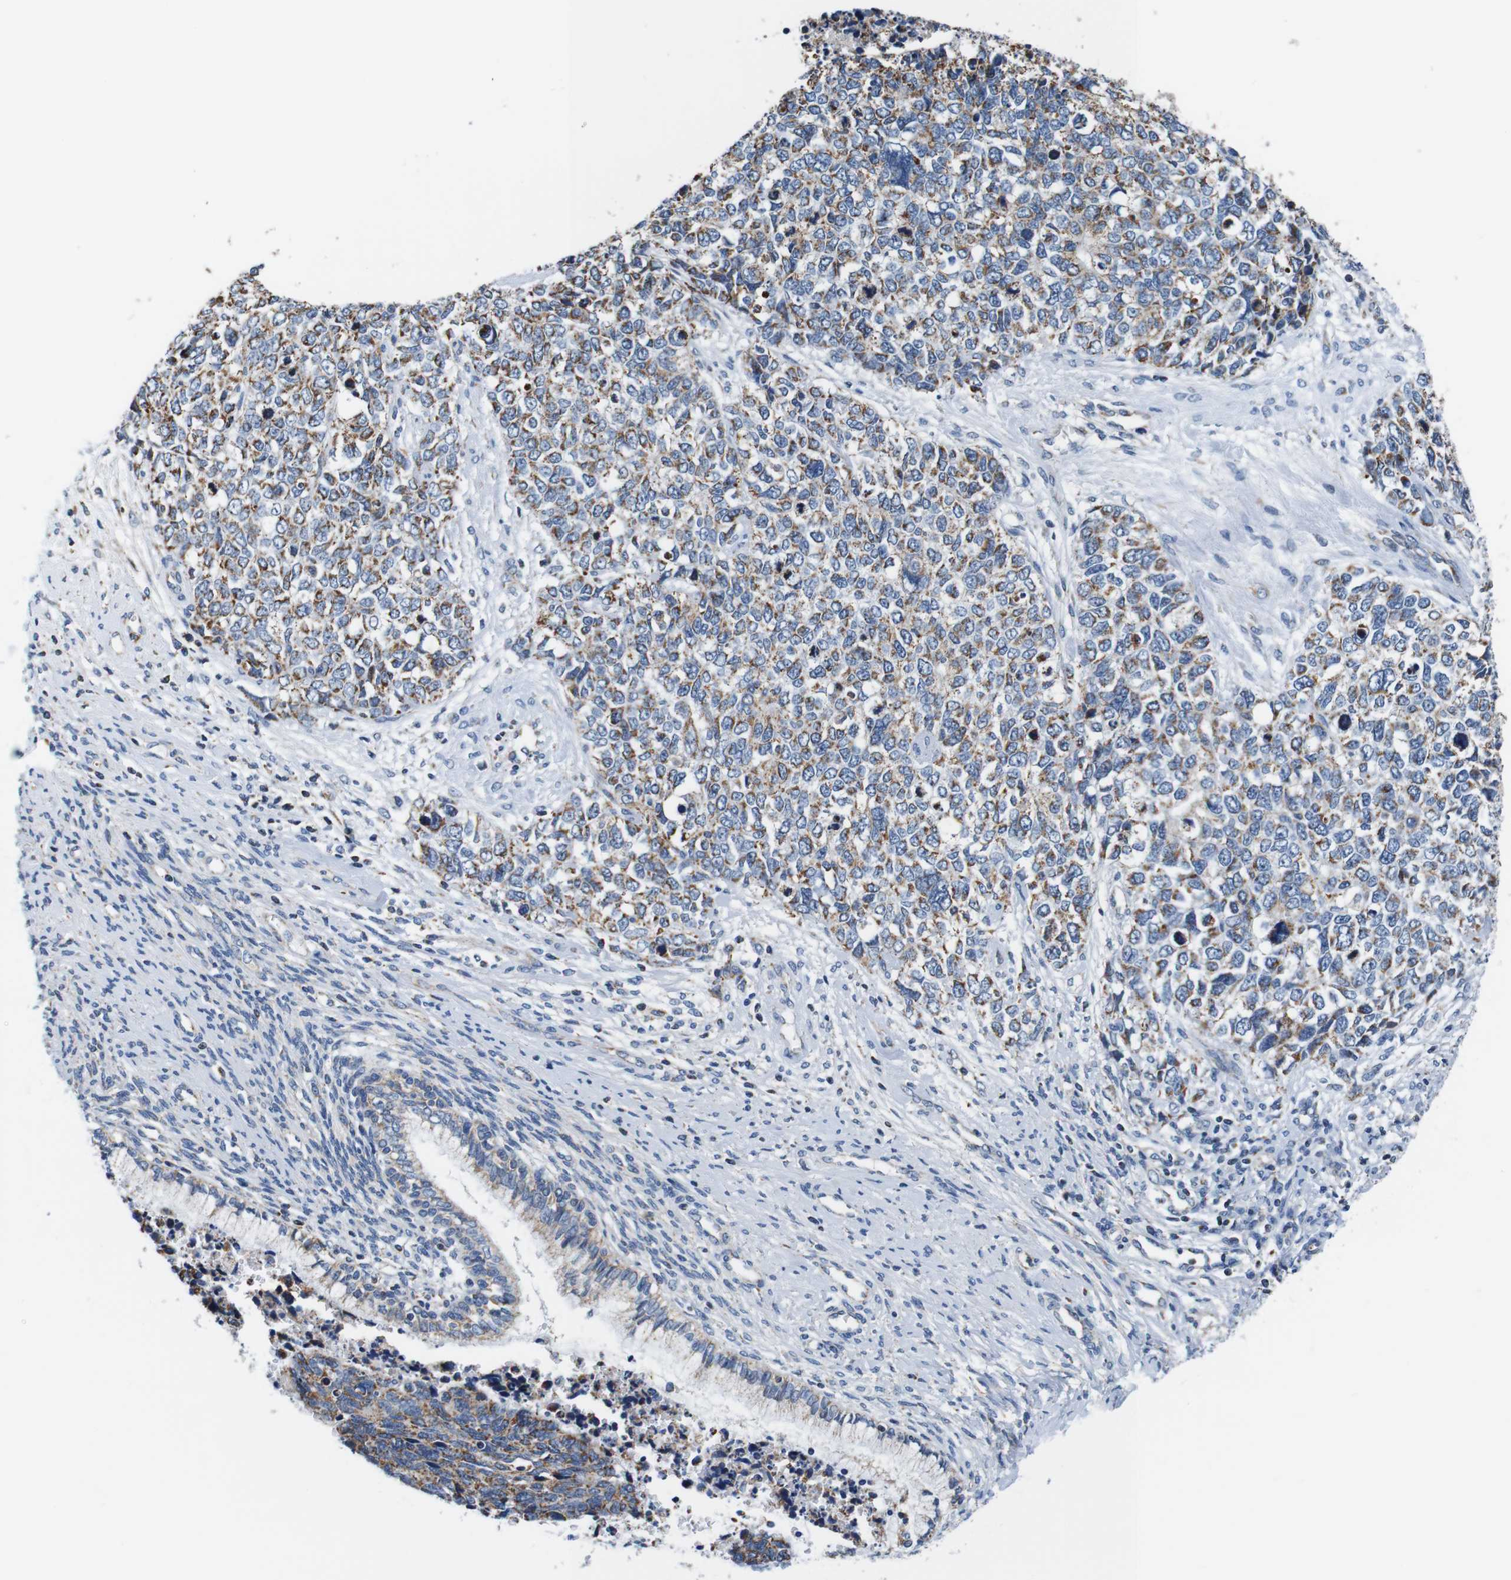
{"staining": {"intensity": "moderate", "quantity": ">75%", "location": "cytoplasmic/membranous"}, "tissue": "cervical cancer", "cell_type": "Tumor cells", "image_type": "cancer", "snomed": [{"axis": "morphology", "description": "Squamous cell carcinoma, NOS"}, {"axis": "topography", "description": "Cervix"}], "caption": "The image demonstrates immunohistochemical staining of cervical cancer. There is moderate cytoplasmic/membranous expression is identified in about >75% of tumor cells.", "gene": "LRP4", "patient": {"sex": "female", "age": 63}}